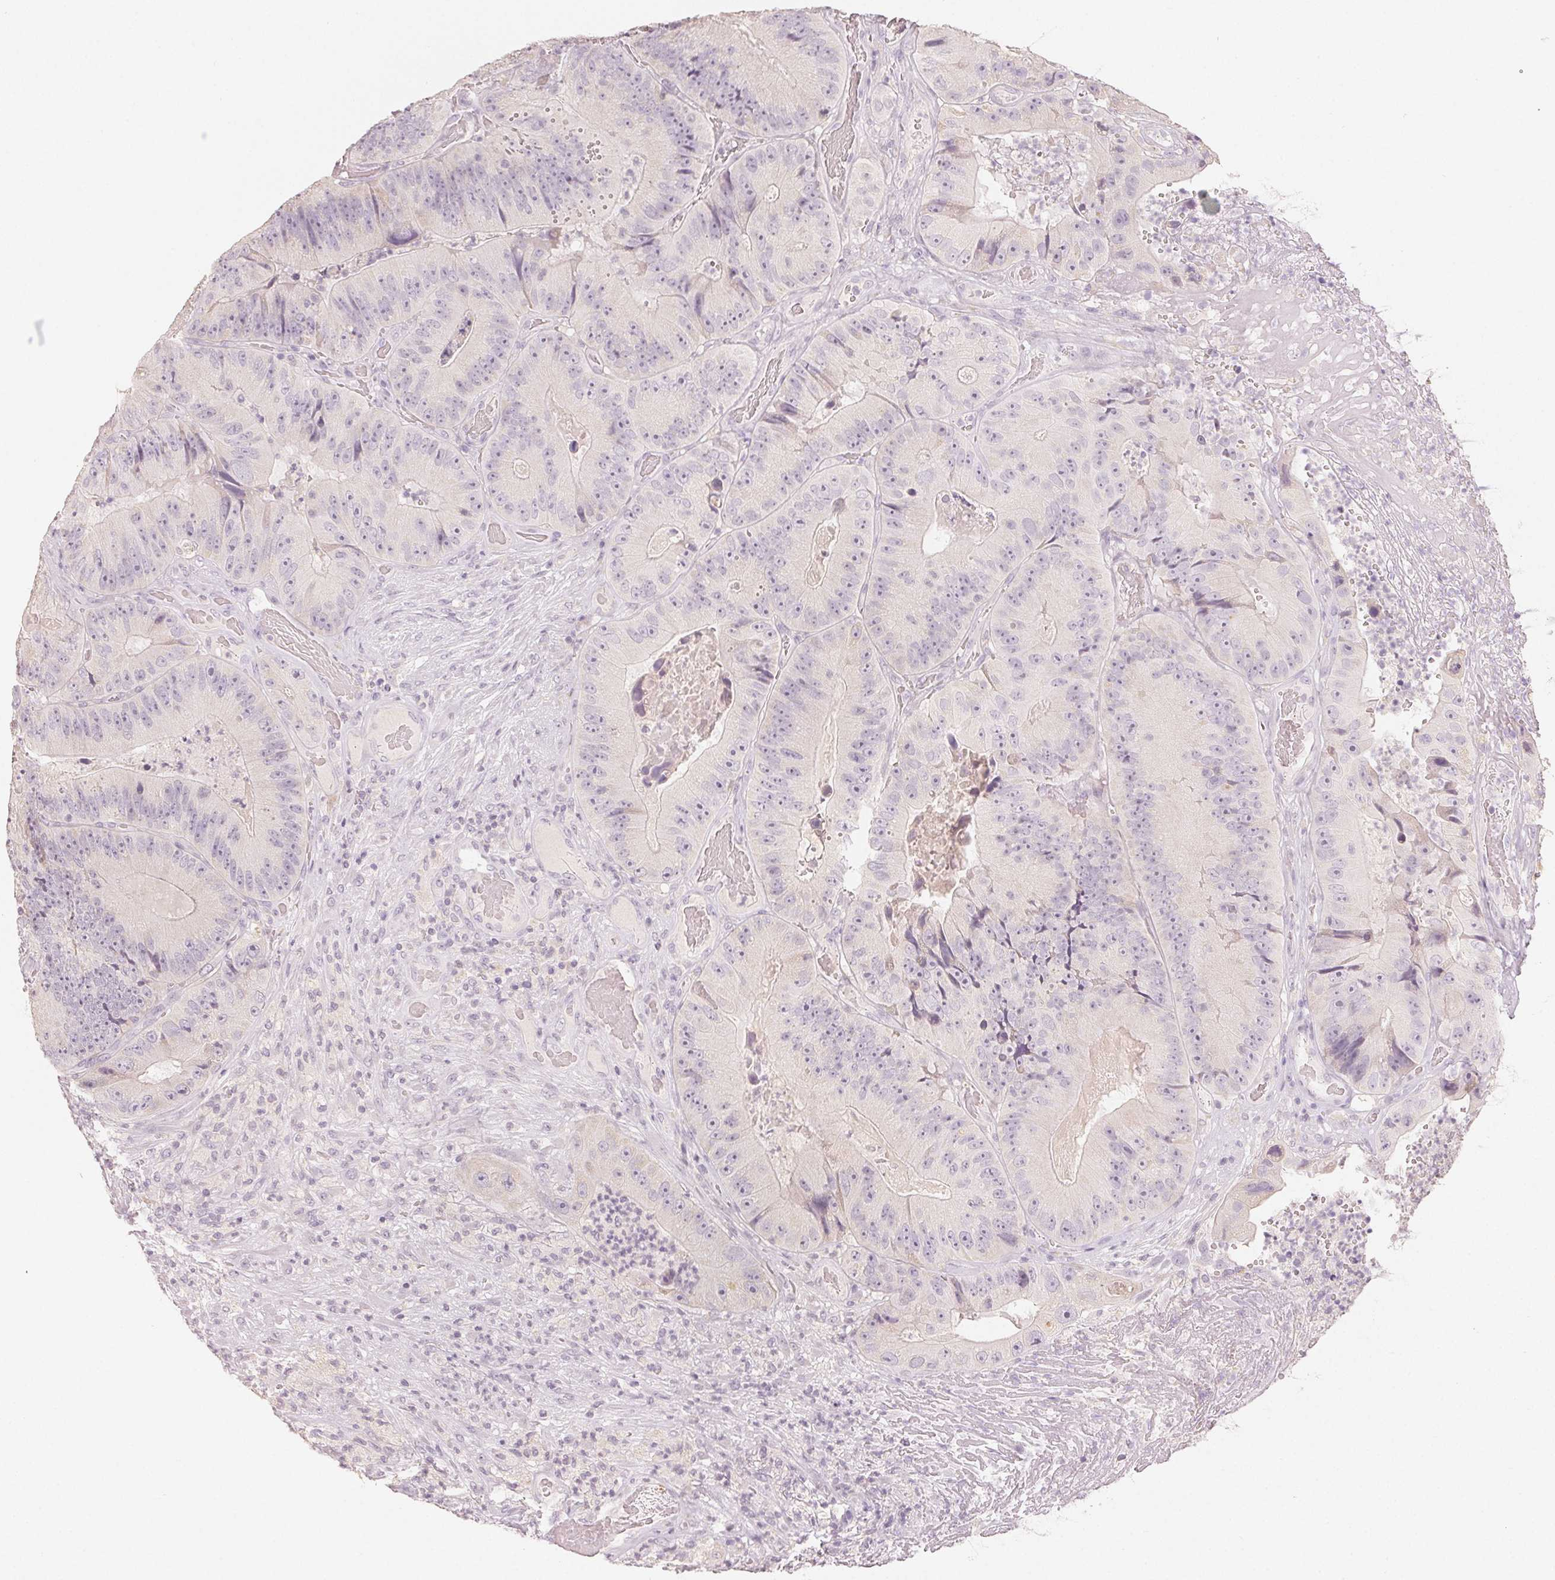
{"staining": {"intensity": "negative", "quantity": "none", "location": "none"}, "tissue": "colorectal cancer", "cell_type": "Tumor cells", "image_type": "cancer", "snomed": [{"axis": "morphology", "description": "Adenocarcinoma, NOS"}, {"axis": "topography", "description": "Colon"}], "caption": "The immunohistochemistry histopathology image has no significant positivity in tumor cells of adenocarcinoma (colorectal) tissue.", "gene": "LVRN", "patient": {"sex": "female", "age": 86}}